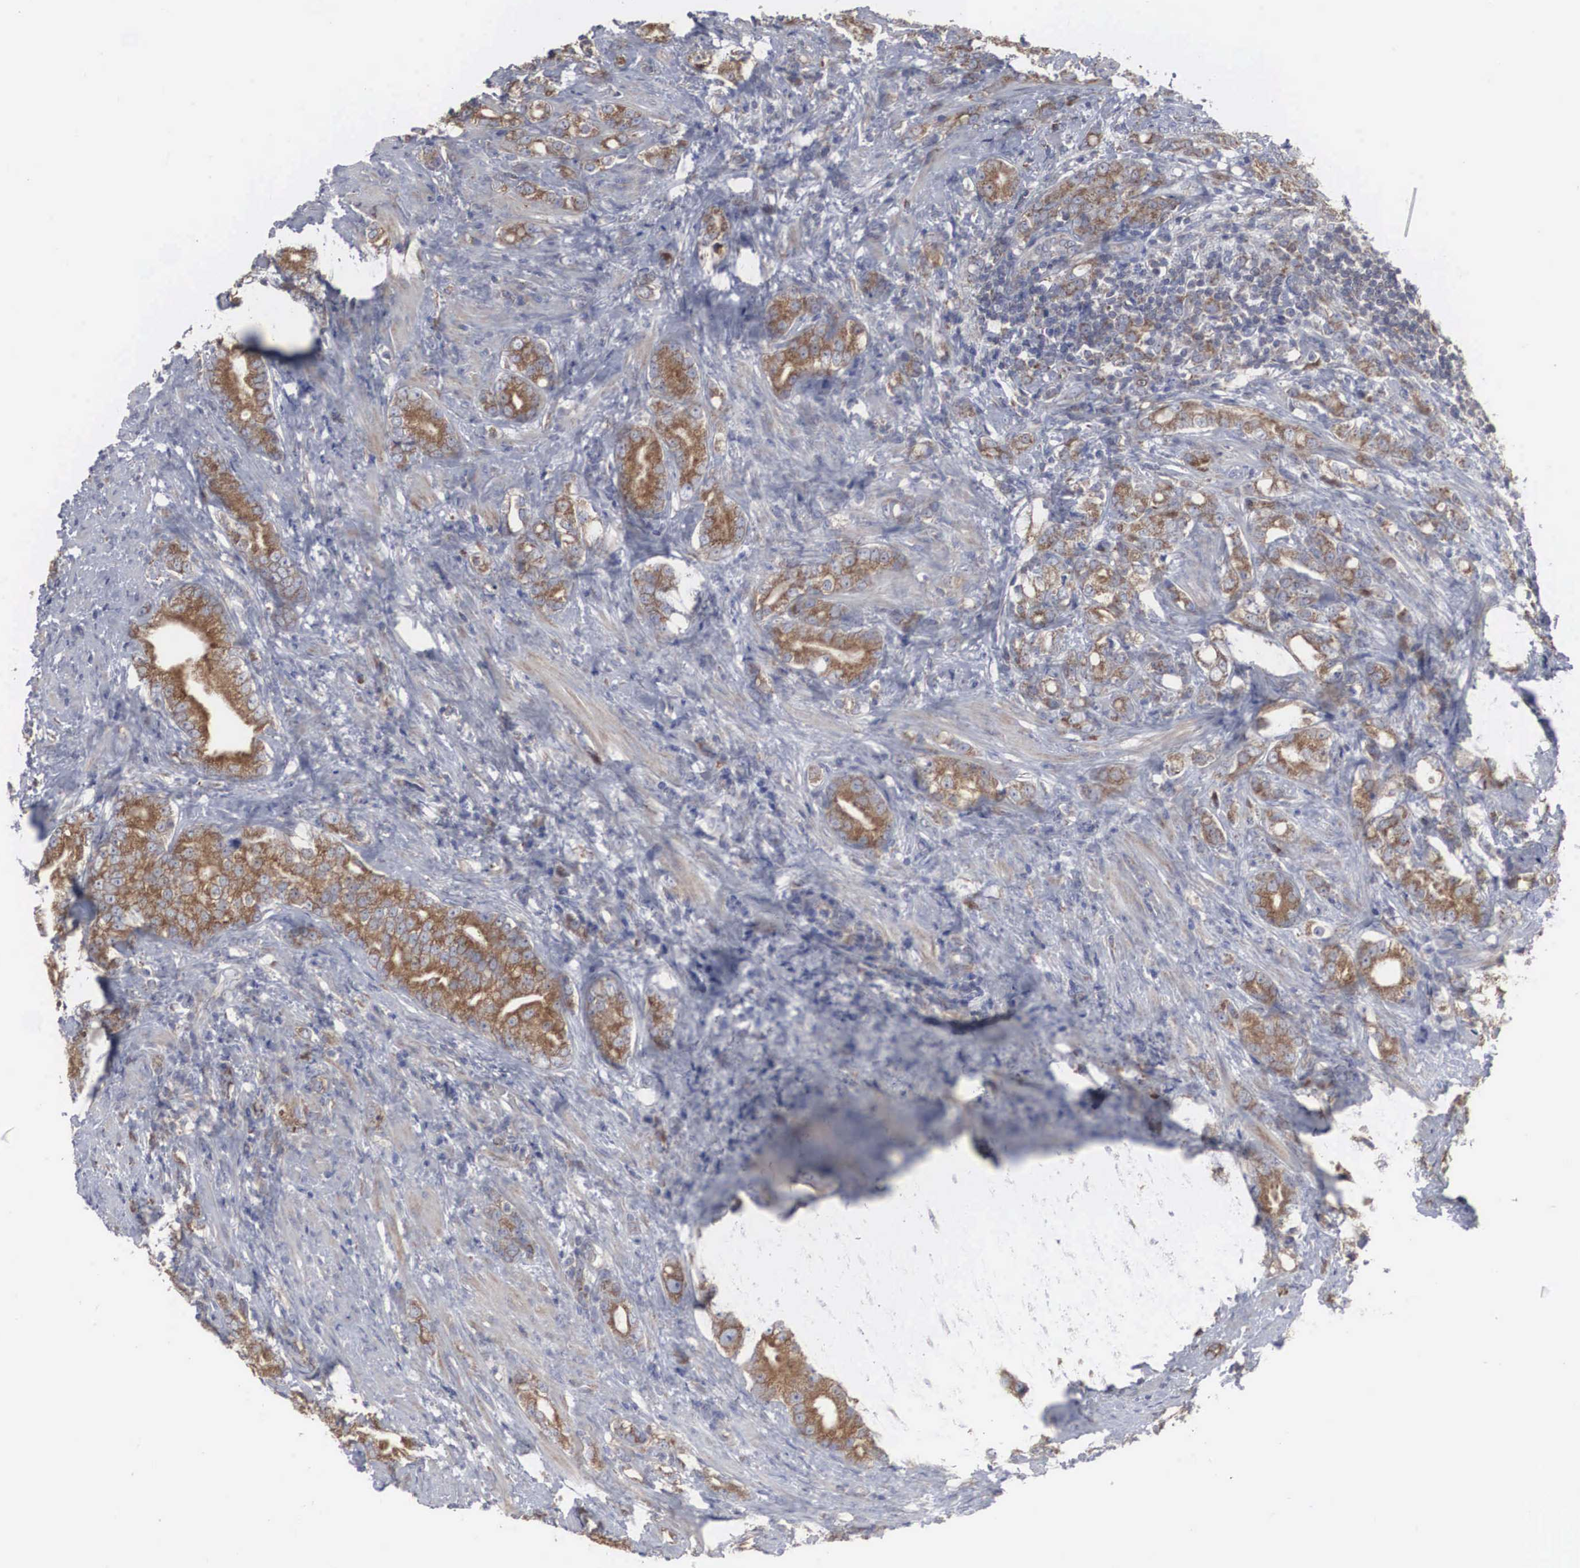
{"staining": {"intensity": "moderate", "quantity": "25%-75%", "location": "cytoplasmic/membranous"}, "tissue": "prostate cancer", "cell_type": "Tumor cells", "image_type": "cancer", "snomed": [{"axis": "morphology", "description": "Adenocarcinoma, Medium grade"}, {"axis": "topography", "description": "Prostate"}], "caption": "About 25%-75% of tumor cells in human prostate adenocarcinoma (medium-grade) exhibit moderate cytoplasmic/membranous protein expression as visualized by brown immunohistochemical staining.", "gene": "MIA2", "patient": {"sex": "male", "age": 59}}